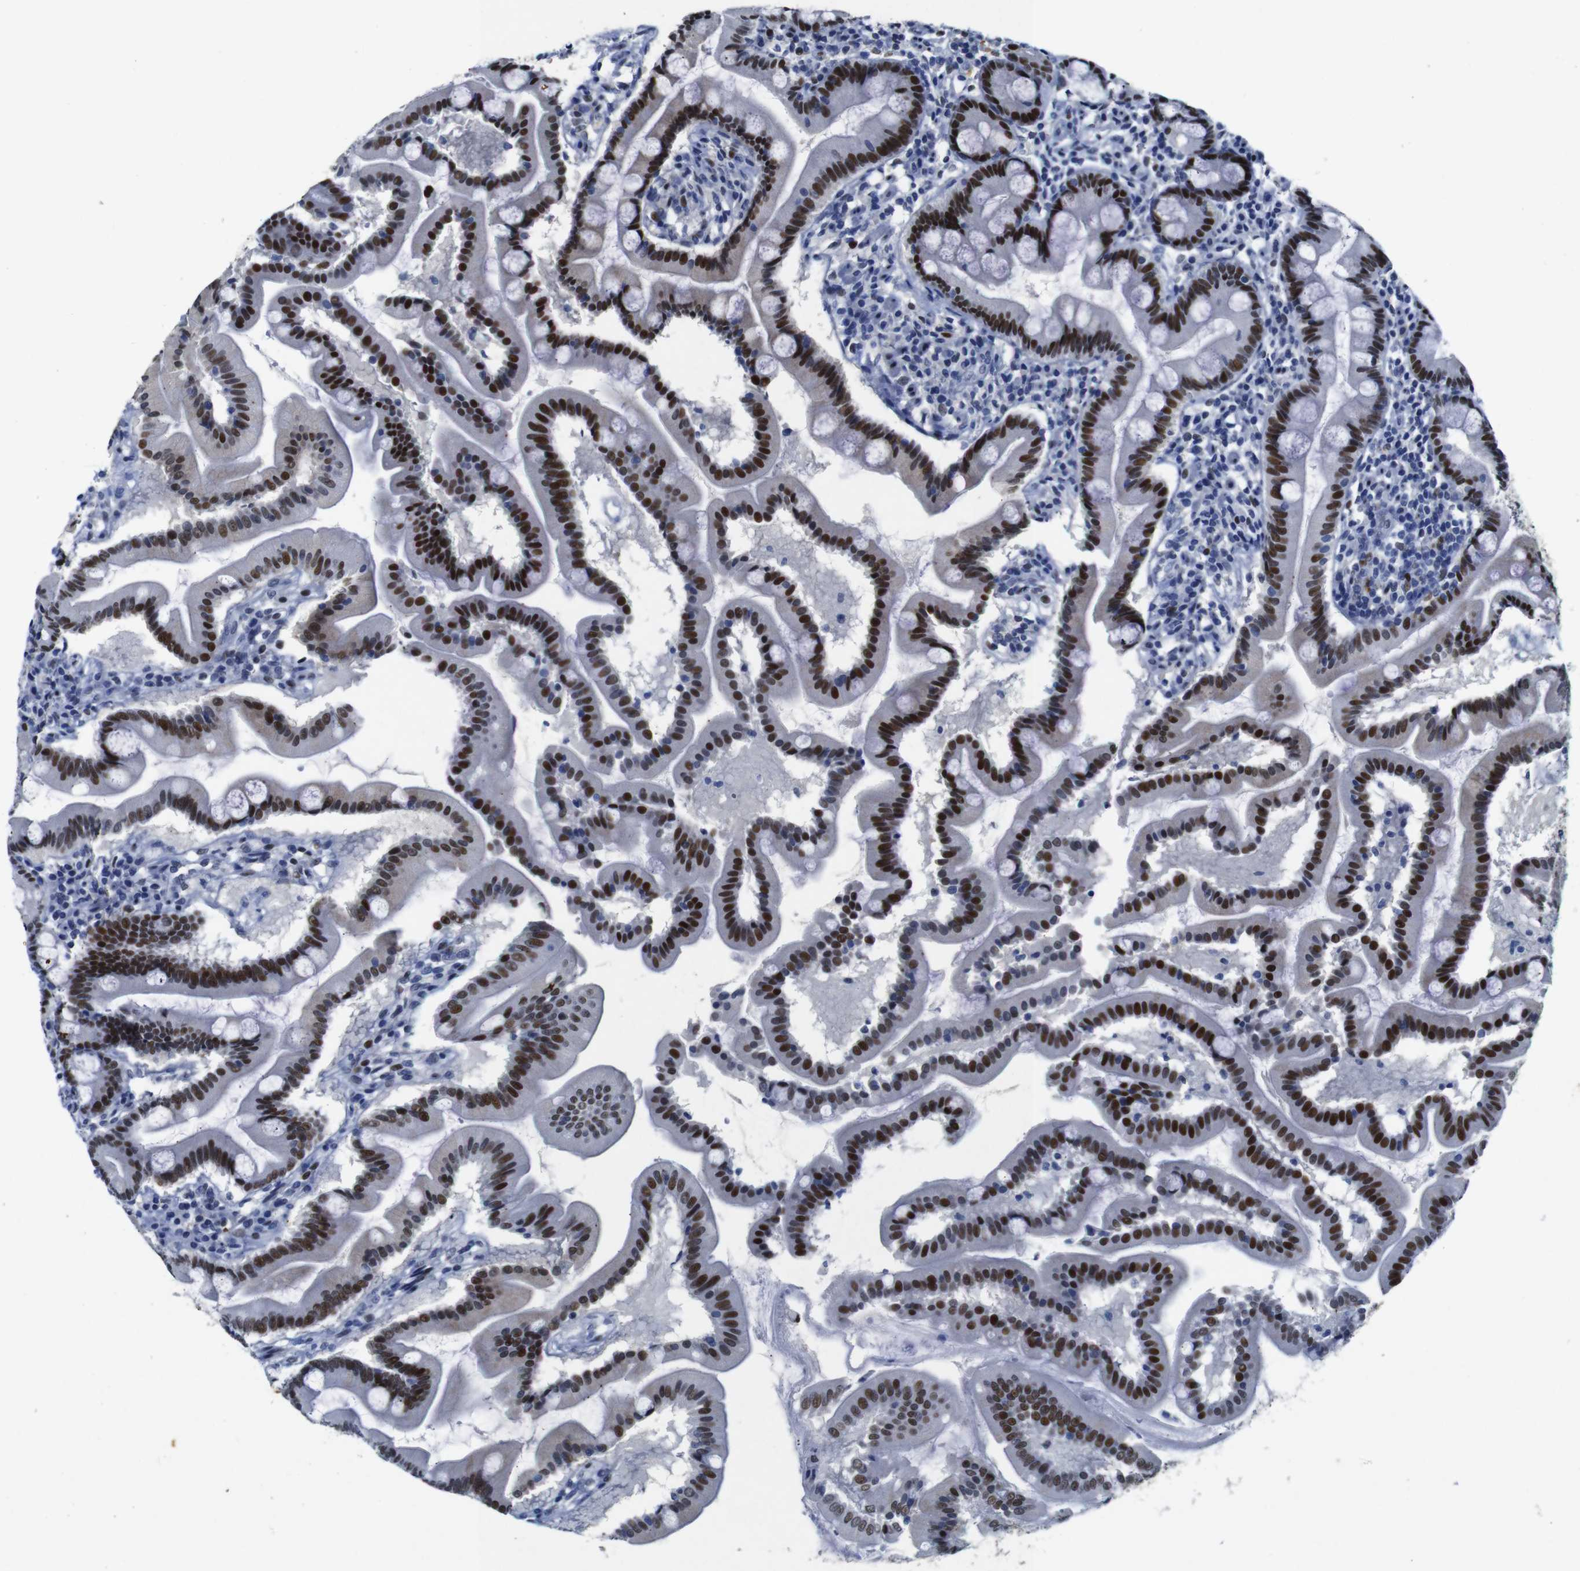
{"staining": {"intensity": "strong", "quantity": ">75%", "location": "nuclear"}, "tissue": "duodenum", "cell_type": "Glandular cells", "image_type": "normal", "snomed": [{"axis": "morphology", "description": "Normal tissue, NOS"}, {"axis": "topography", "description": "Duodenum"}], "caption": "IHC of benign human duodenum displays high levels of strong nuclear staining in about >75% of glandular cells.", "gene": "FOSL2", "patient": {"sex": "male", "age": 50}}